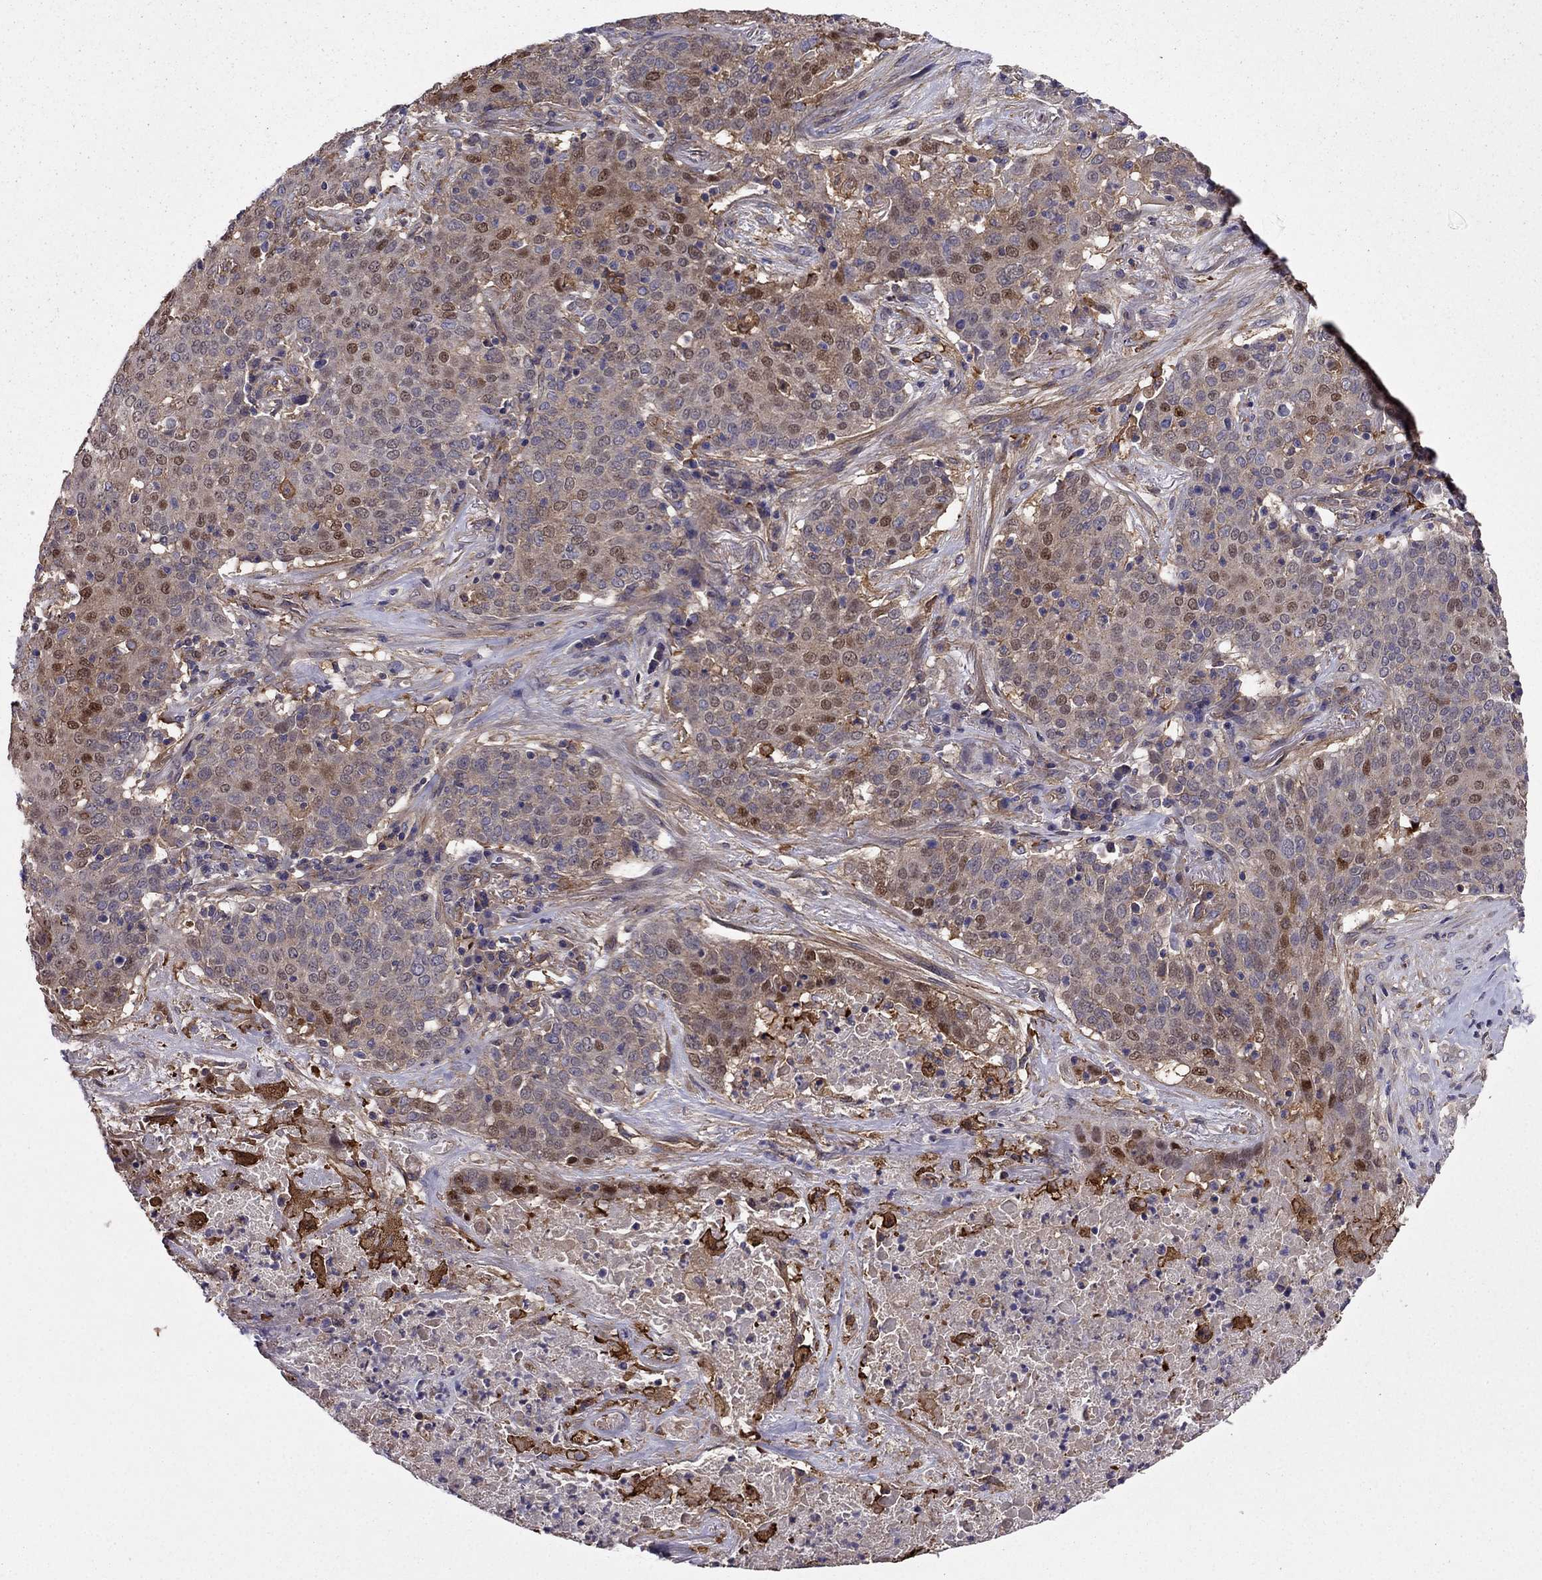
{"staining": {"intensity": "moderate", "quantity": "<25%", "location": "cytoplasmic/membranous,nuclear"}, "tissue": "lung cancer", "cell_type": "Tumor cells", "image_type": "cancer", "snomed": [{"axis": "morphology", "description": "Squamous cell carcinoma, NOS"}, {"axis": "topography", "description": "Lung"}], "caption": "High-magnification brightfield microscopy of lung cancer stained with DAB (brown) and counterstained with hematoxylin (blue). tumor cells exhibit moderate cytoplasmic/membranous and nuclear expression is present in approximately<25% of cells. (DAB (3,3'-diaminobenzidine) IHC with brightfield microscopy, high magnification).", "gene": "ITGB1", "patient": {"sex": "male", "age": 82}}